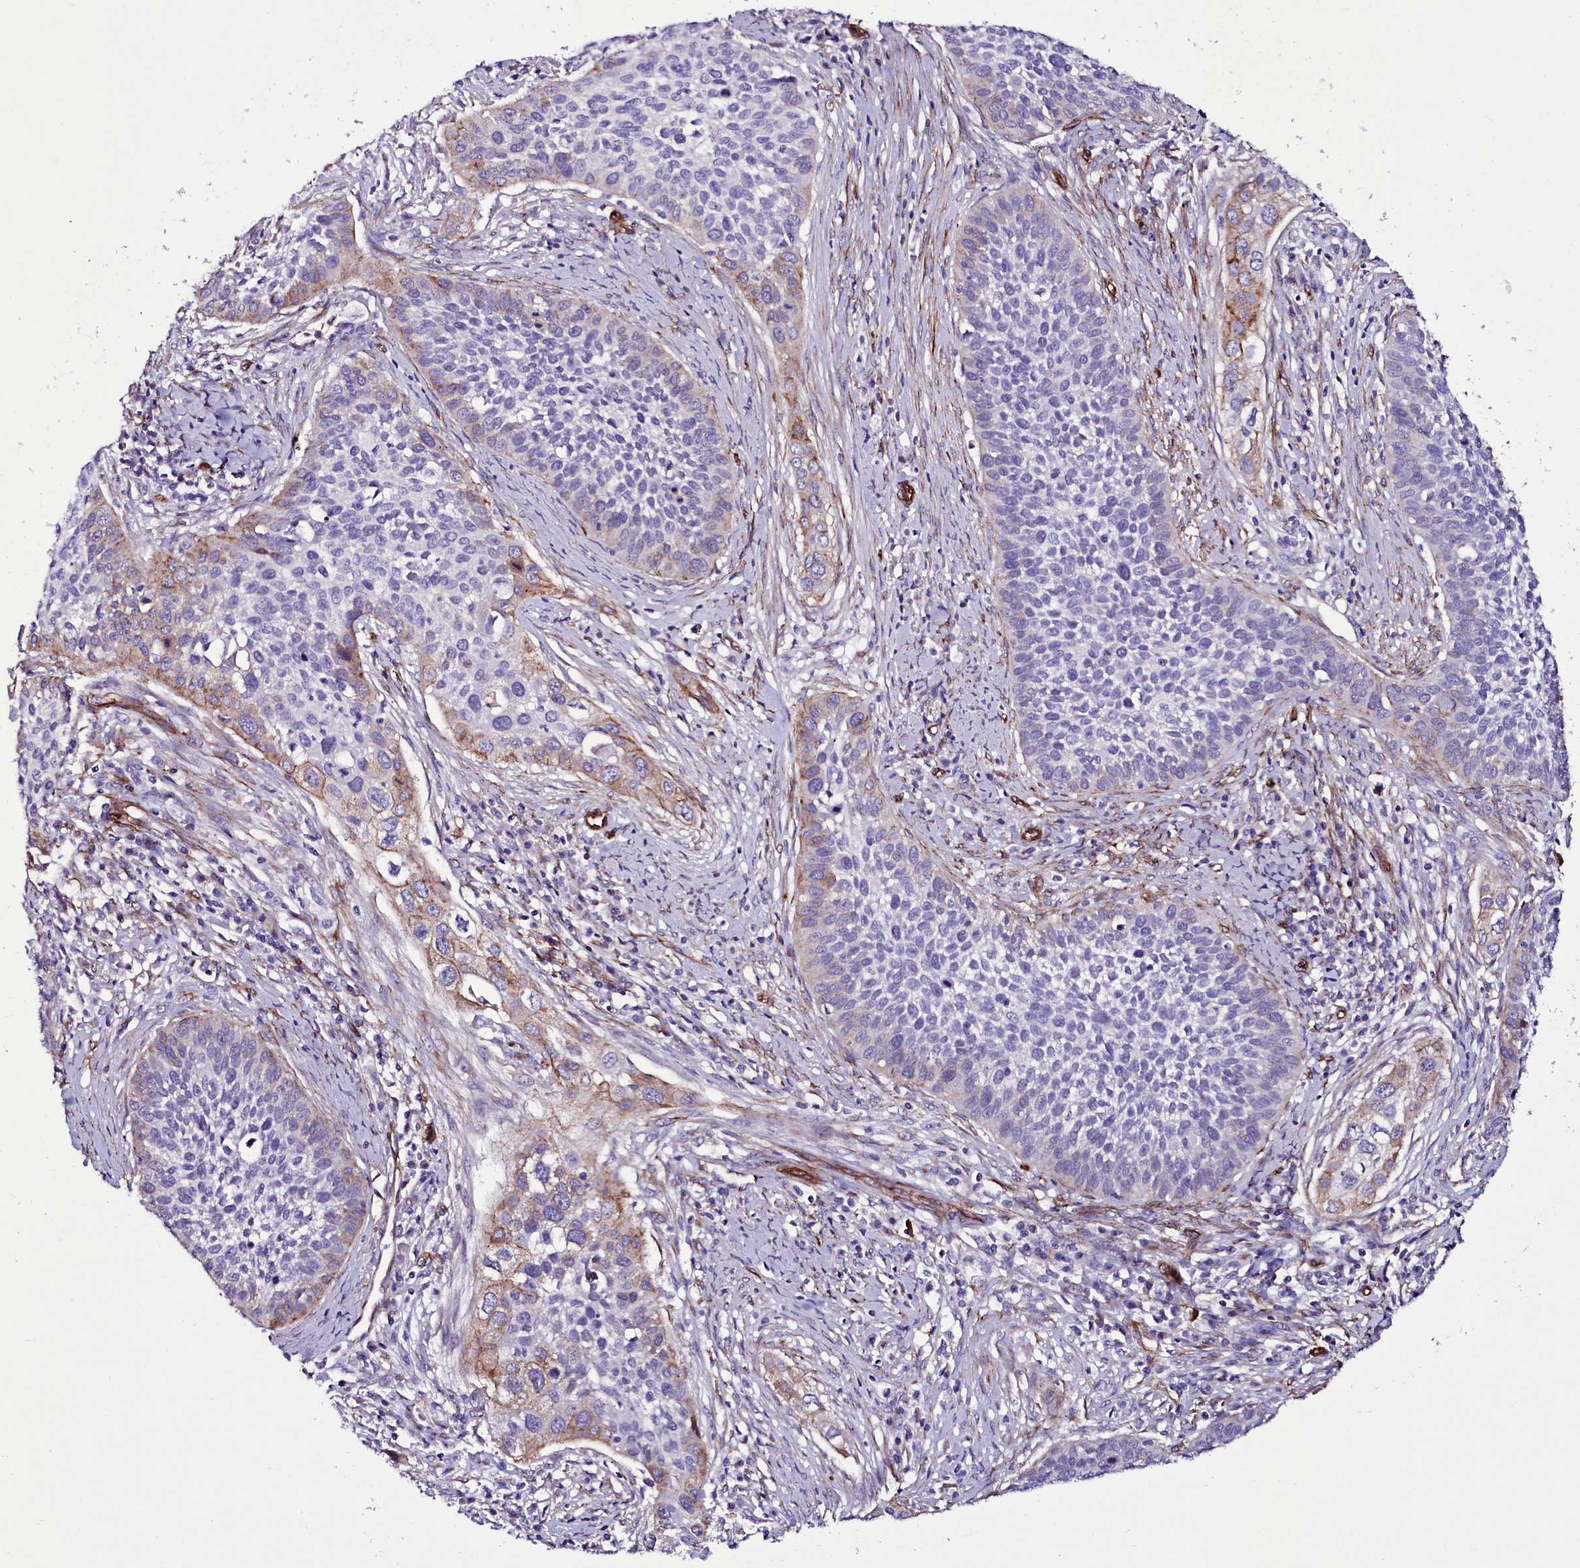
{"staining": {"intensity": "weak", "quantity": "<25%", "location": "cytoplasmic/membranous"}, "tissue": "cervical cancer", "cell_type": "Tumor cells", "image_type": "cancer", "snomed": [{"axis": "morphology", "description": "Squamous cell carcinoma, NOS"}, {"axis": "topography", "description": "Cervix"}], "caption": "This is an immunohistochemistry image of human squamous cell carcinoma (cervical). There is no staining in tumor cells.", "gene": "MEX3C", "patient": {"sex": "female", "age": 34}}